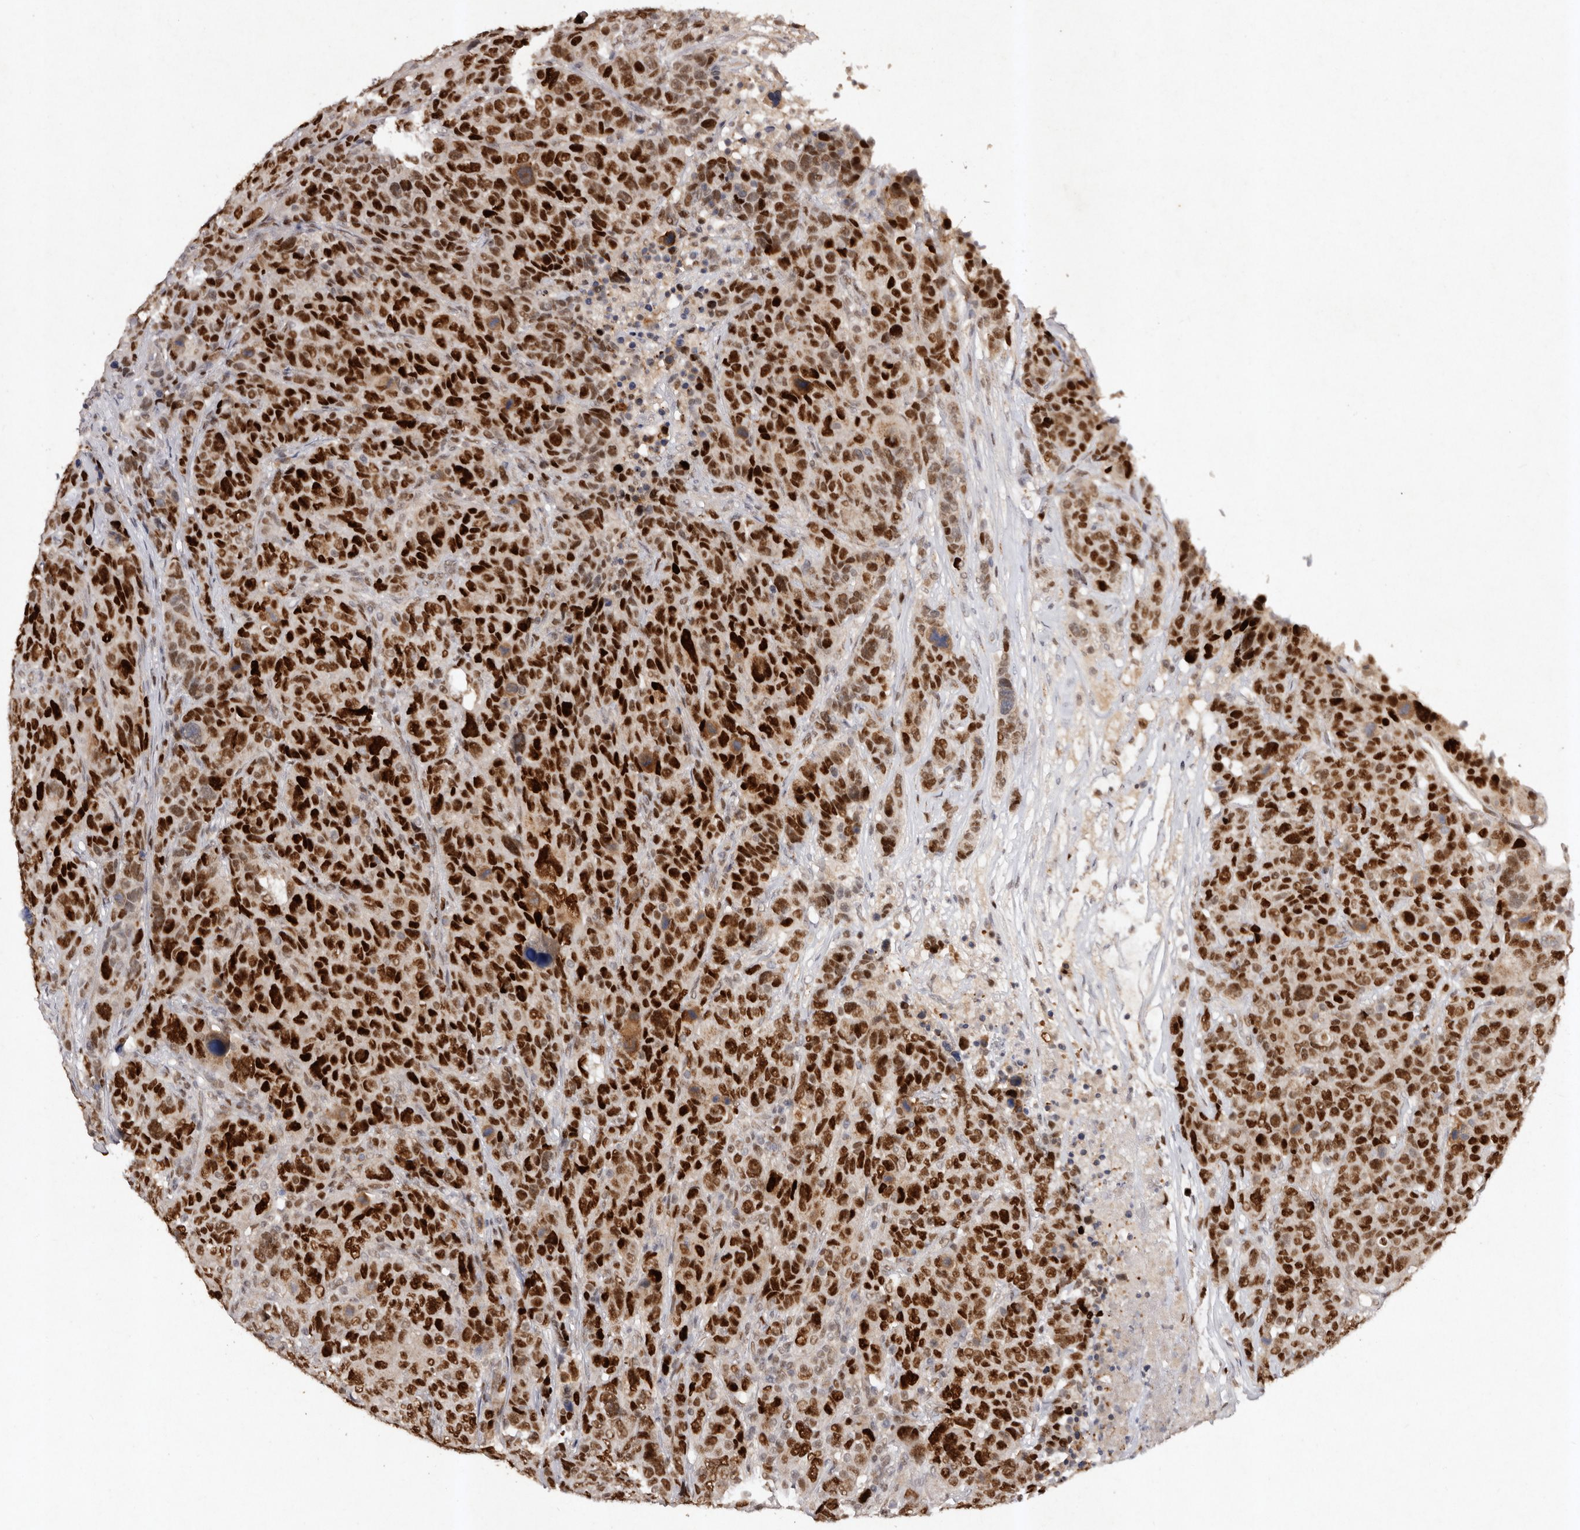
{"staining": {"intensity": "strong", "quantity": ">75%", "location": "nuclear"}, "tissue": "breast cancer", "cell_type": "Tumor cells", "image_type": "cancer", "snomed": [{"axis": "morphology", "description": "Duct carcinoma"}, {"axis": "topography", "description": "Breast"}], "caption": "Immunohistochemical staining of human breast infiltrating ductal carcinoma reveals strong nuclear protein expression in about >75% of tumor cells.", "gene": "KLF7", "patient": {"sex": "female", "age": 37}}